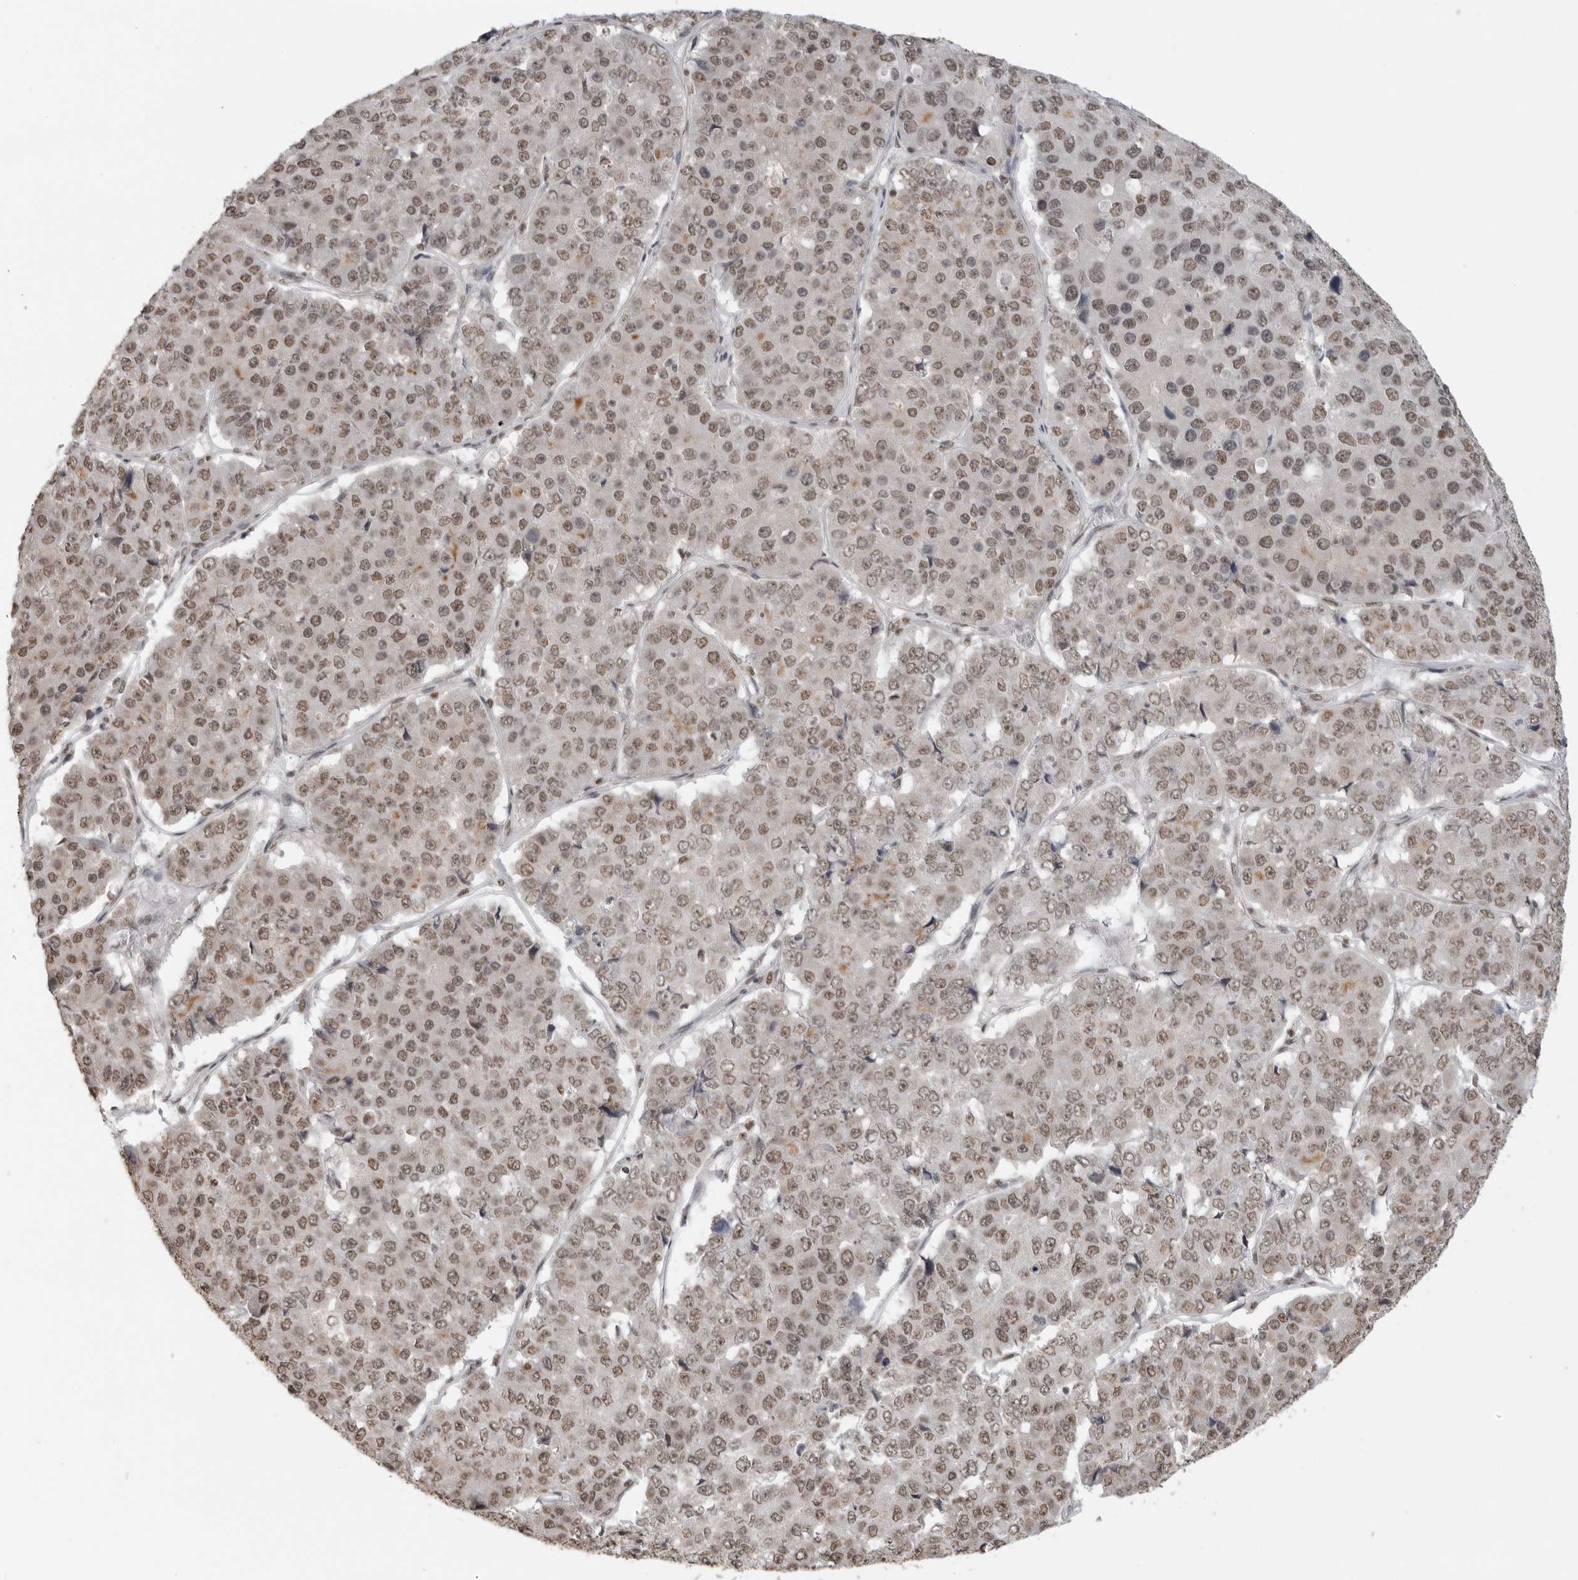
{"staining": {"intensity": "moderate", "quantity": ">75%", "location": "nuclear"}, "tissue": "pancreatic cancer", "cell_type": "Tumor cells", "image_type": "cancer", "snomed": [{"axis": "morphology", "description": "Adenocarcinoma, NOS"}, {"axis": "topography", "description": "Pancreas"}], "caption": "Immunohistochemical staining of pancreatic cancer (adenocarcinoma) demonstrates medium levels of moderate nuclear protein positivity in about >75% of tumor cells. The protein is shown in brown color, while the nuclei are stained blue.", "gene": "RPA2", "patient": {"sex": "male", "age": 50}}